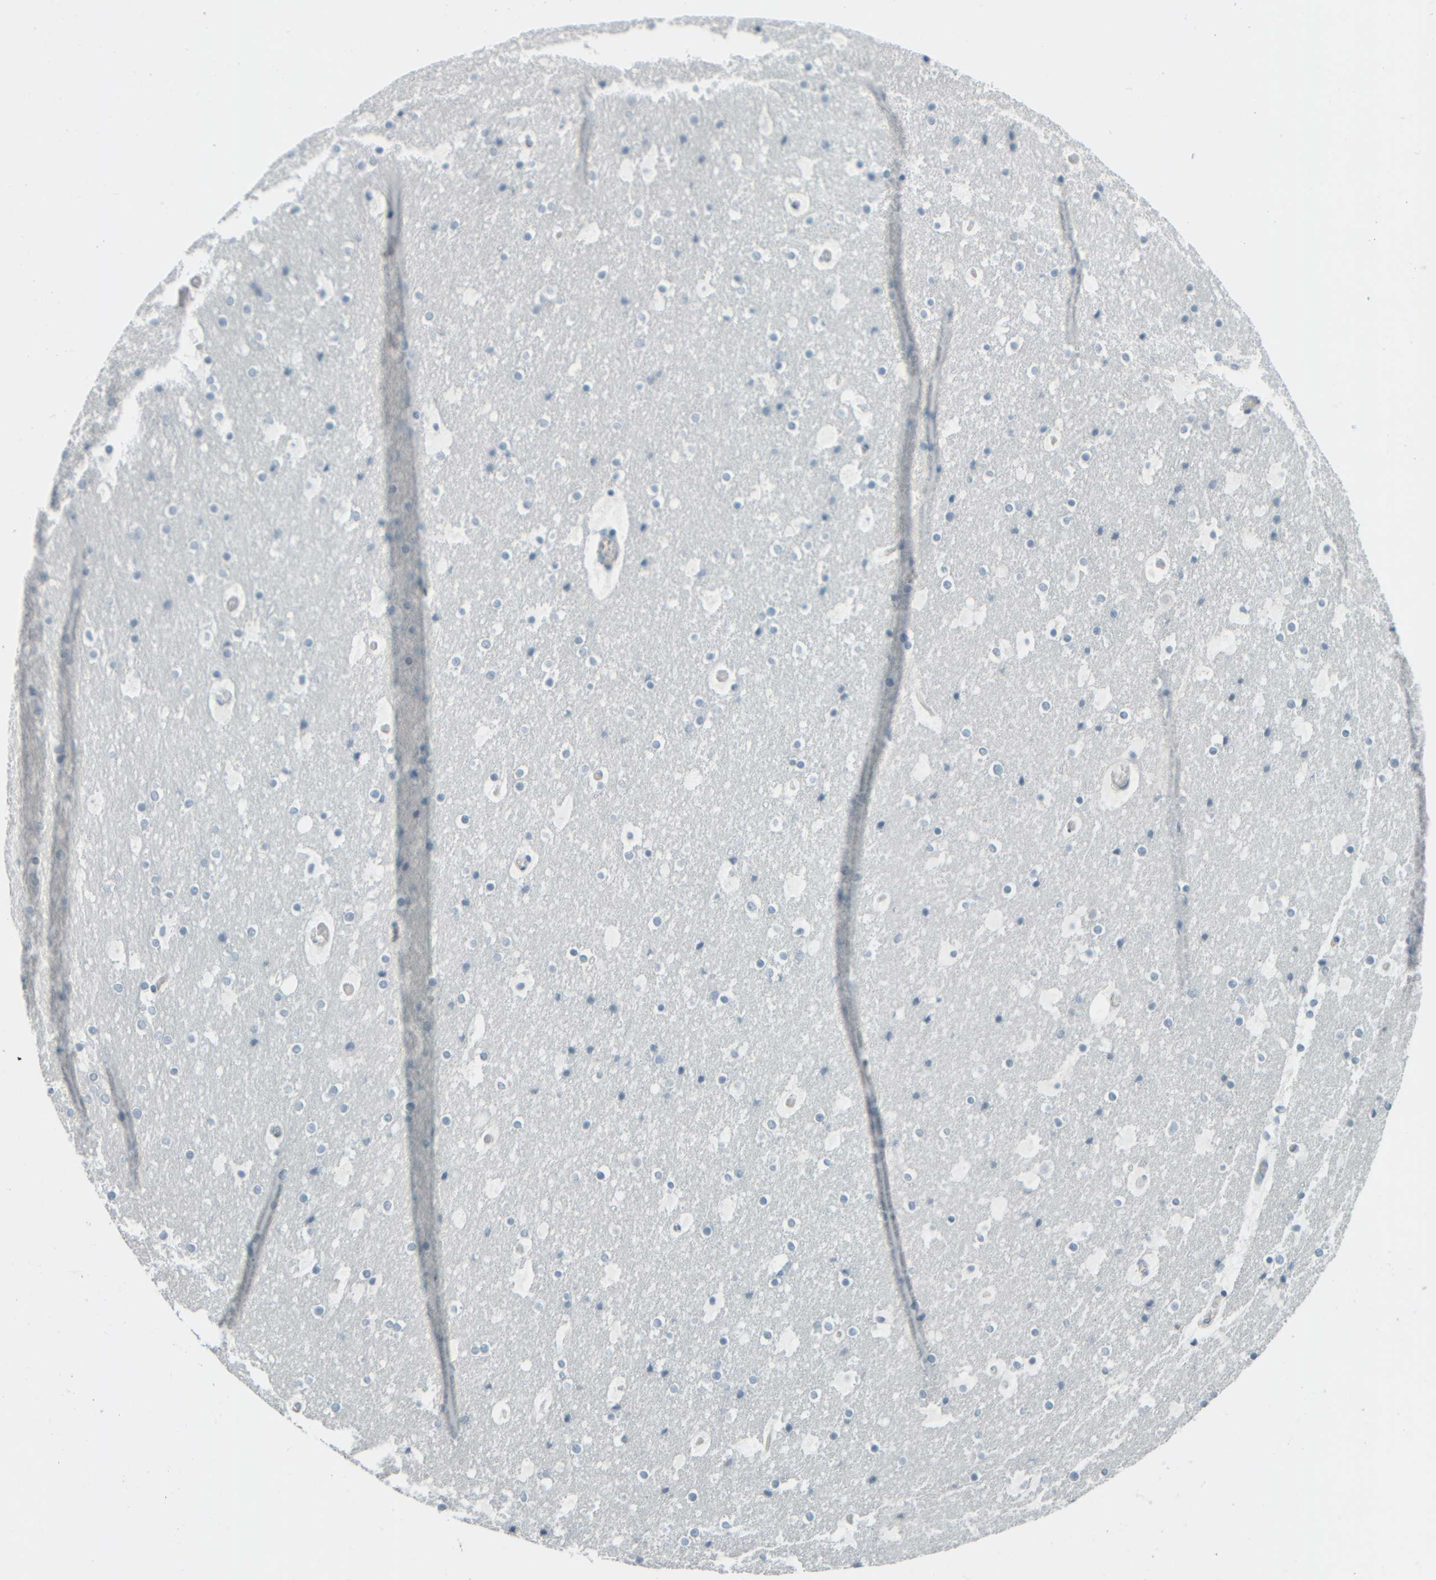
{"staining": {"intensity": "negative", "quantity": "none", "location": "none"}, "tissue": "cerebral cortex", "cell_type": "Endothelial cells", "image_type": "normal", "snomed": [{"axis": "morphology", "description": "Normal tissue, NOS"}, {"axis": "topography", "description": "Cerebral cortex"}], "caption": "An IHC micrograph of unremarkable cerebral cortex is shown. There is no staining in endothelial cells of cerebral cortex. (Brightfield microscopy of DAB (3,3'-diaminobenzidine) immunohistochemistry (IHC) at high magnification).", "gene": "TPSAB1", "patient": {"sex": "male", "age": 57}}